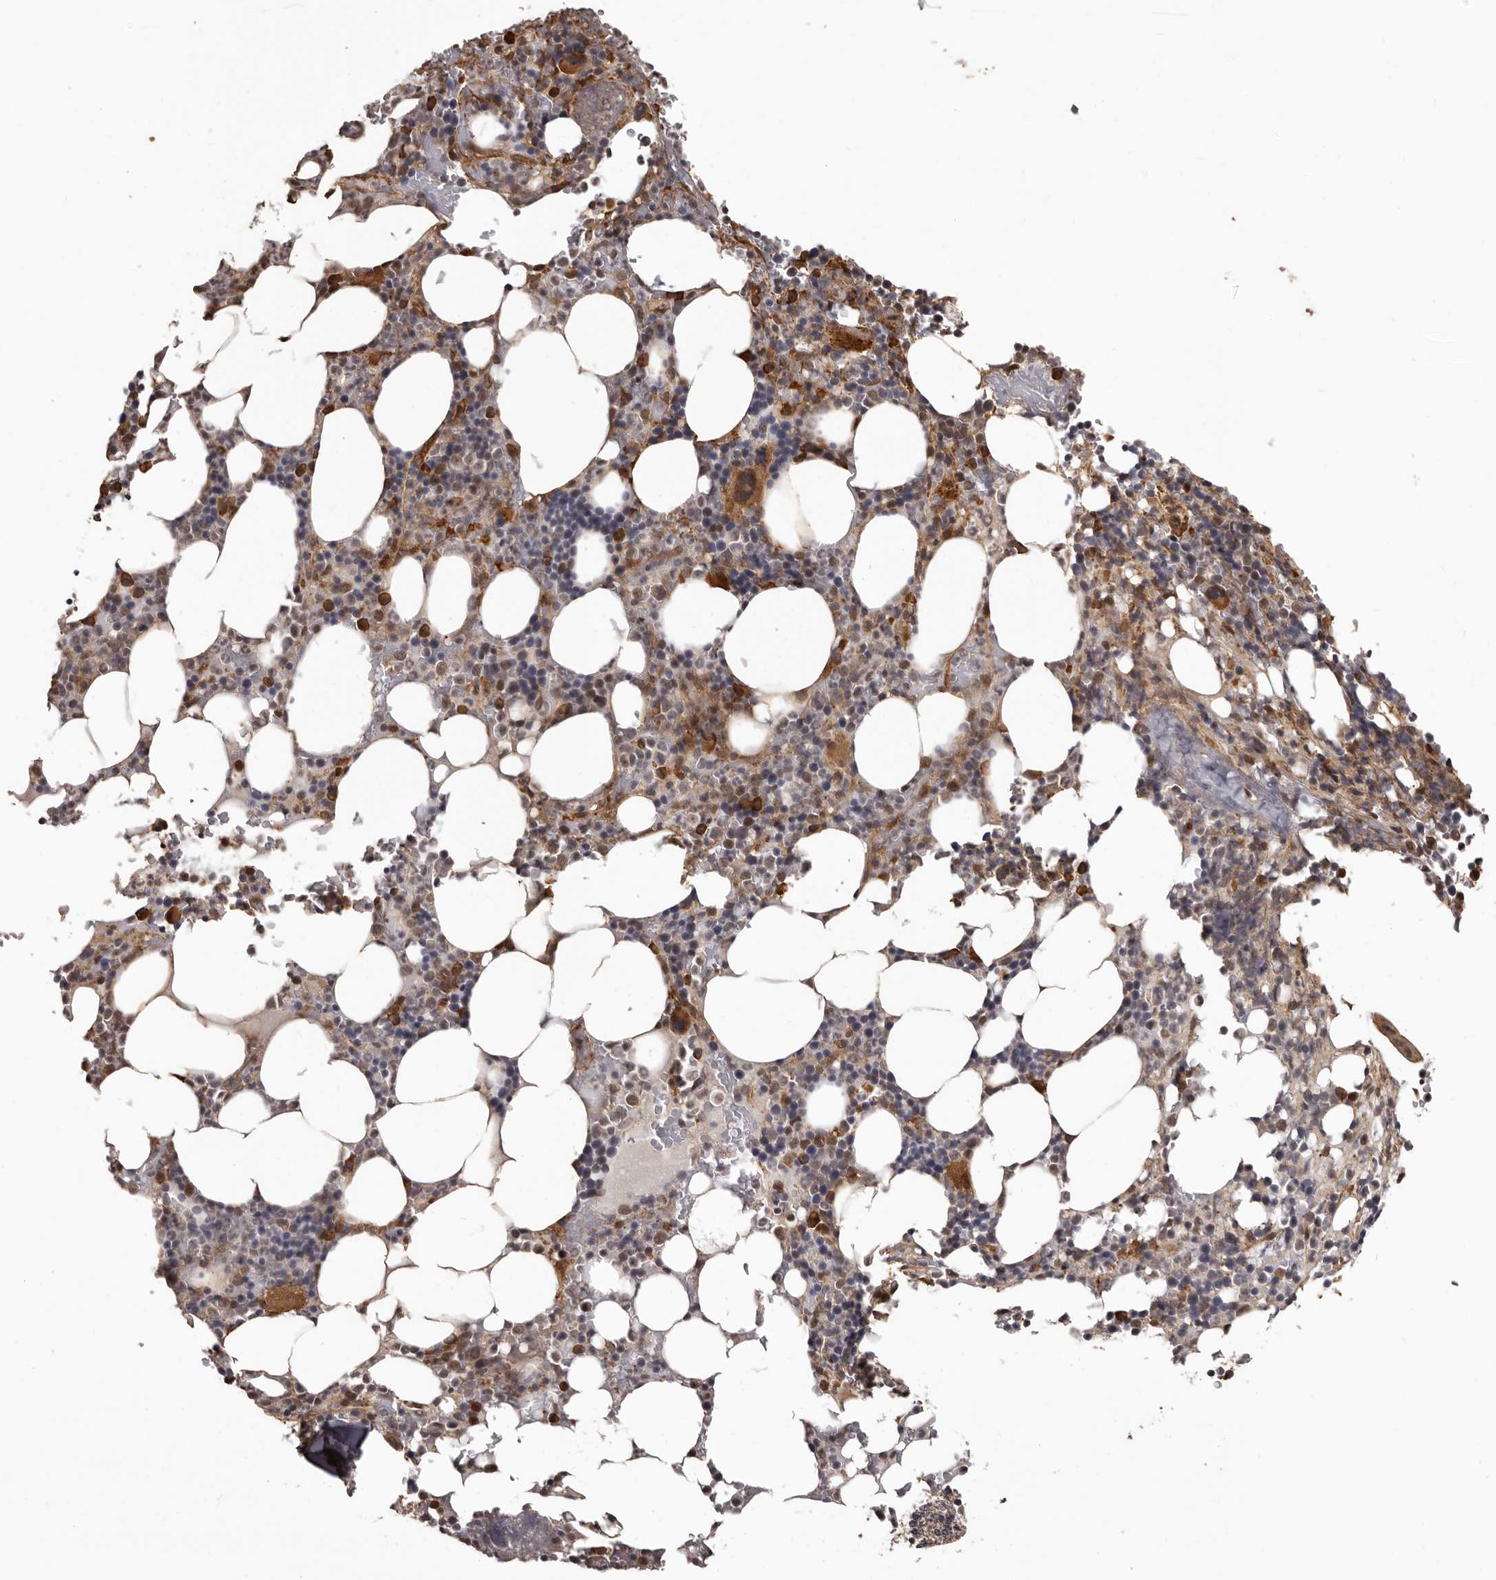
{"staining": {"intensity": "moderate", "quantity": "25%-75%", "location": "cytoplasmic/membranous"}, "tissue": "bone marrow", "cell_type": "Hematopoietic cells", "image_type": "normal", "snomed": [{"axis": "morphology", "description": "Normal tissue, NOS"}, {"axis": "topography", "description": "Bone marrow"}], "caption": "About 25%-75% of hematopoietic cells in unremarkable bone marrow reveal moderate cytoplasmic/membranous protein staining as visualized by brown immunohistochemical staining.", "gene": "SLITRK6", "patient": {"sex": "male", "age": 58}}